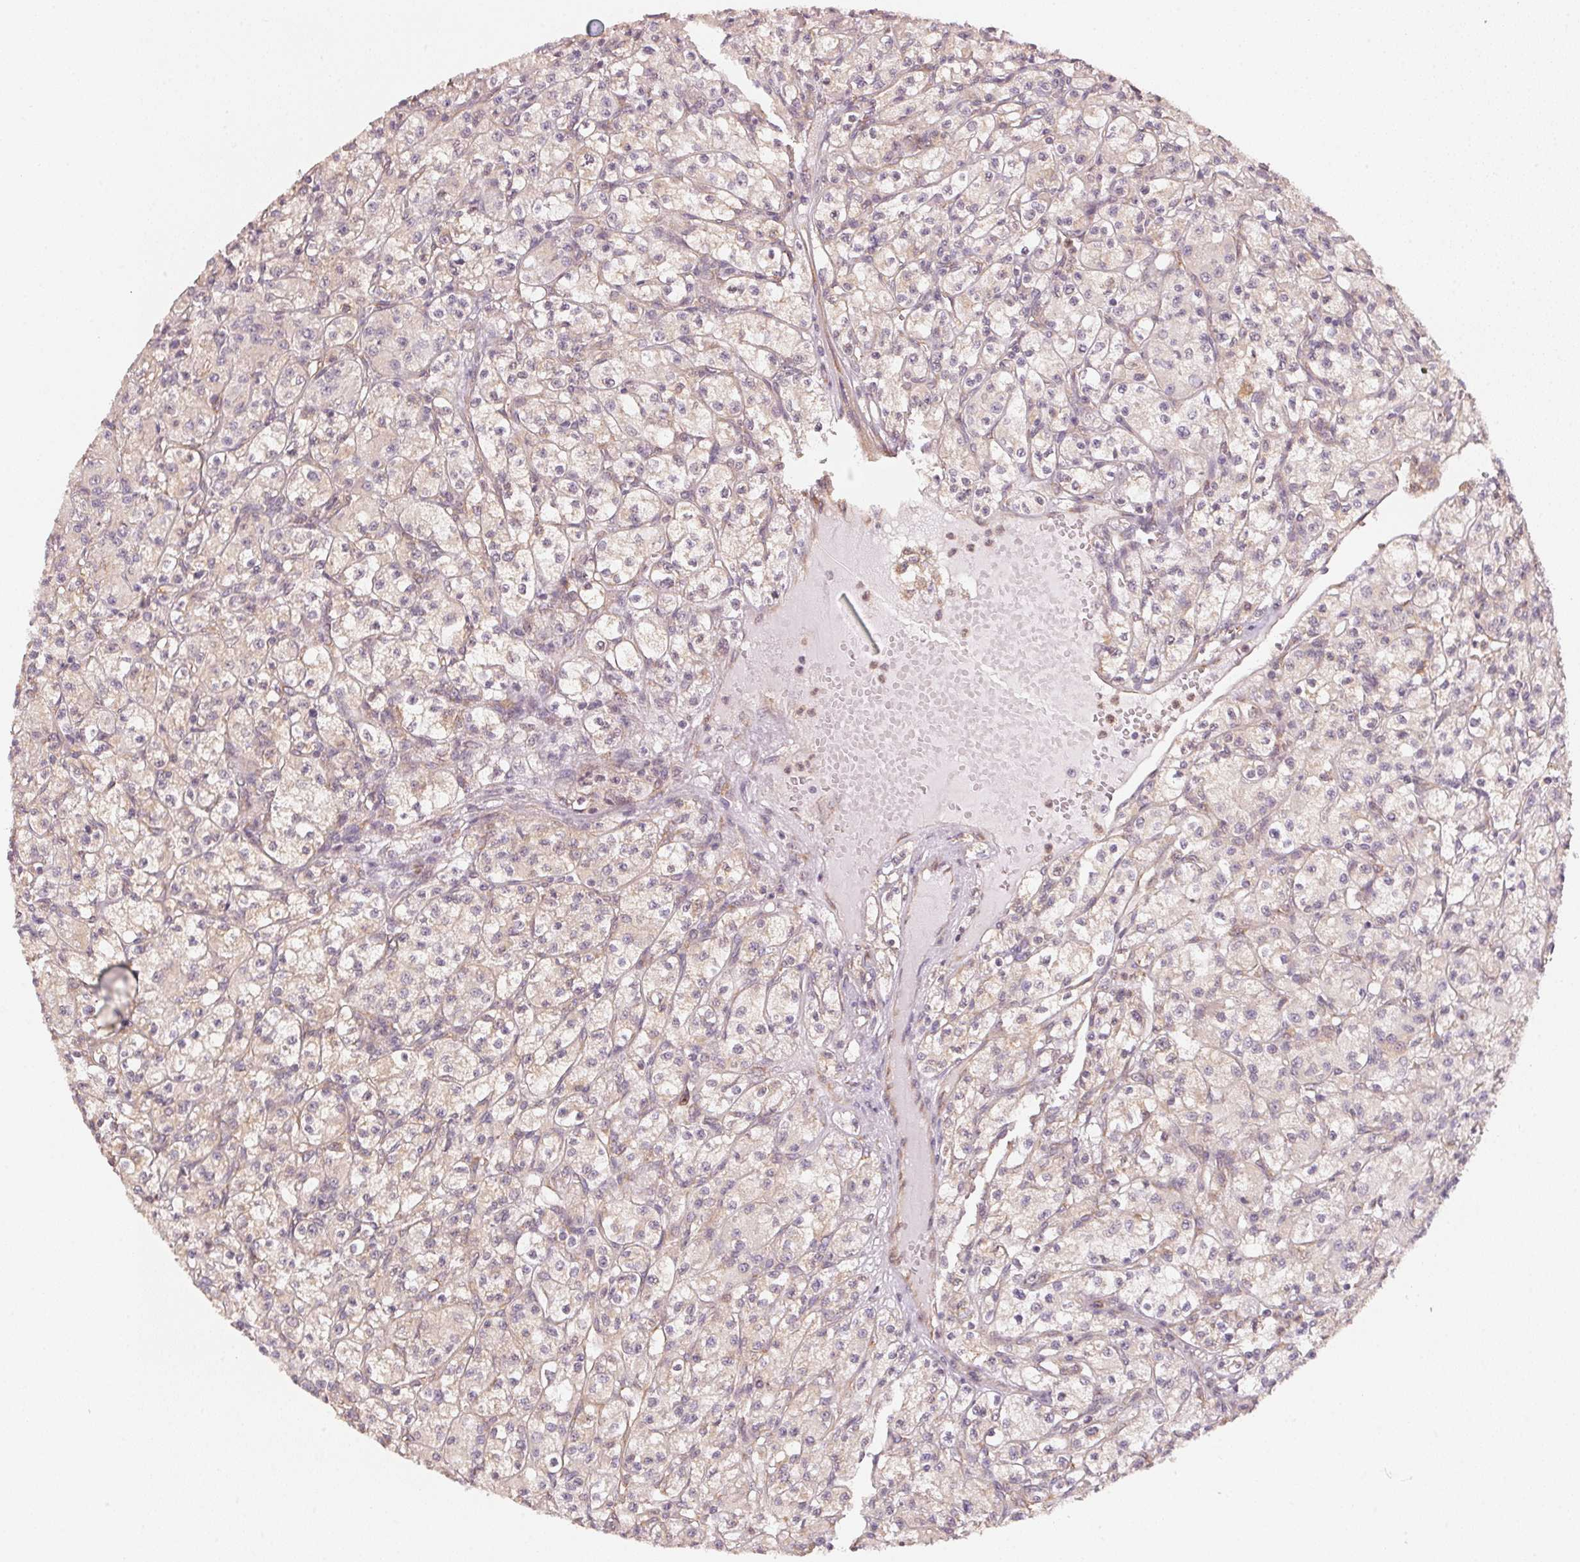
{"staining": {"intensity": "negative", "quantity": "none", "location": "none"}, "tissue": "renal cancer", "cell_type": "Tumor cells", "image_type": "cancer", "snomed": [{"axis": "morphology", "description": "Adenocarcinoma, NOS"}, {"axis": "topography", "description": "Kidney"}], "caption": "Immunohistochemistry histopathology image of human renal cancer (adenocarcinoma) stained for a protein (brown), which demonstrates no staining in tumor cells.", "gene": "STRN4", "patient": {"sex": "female", "age": 70}}